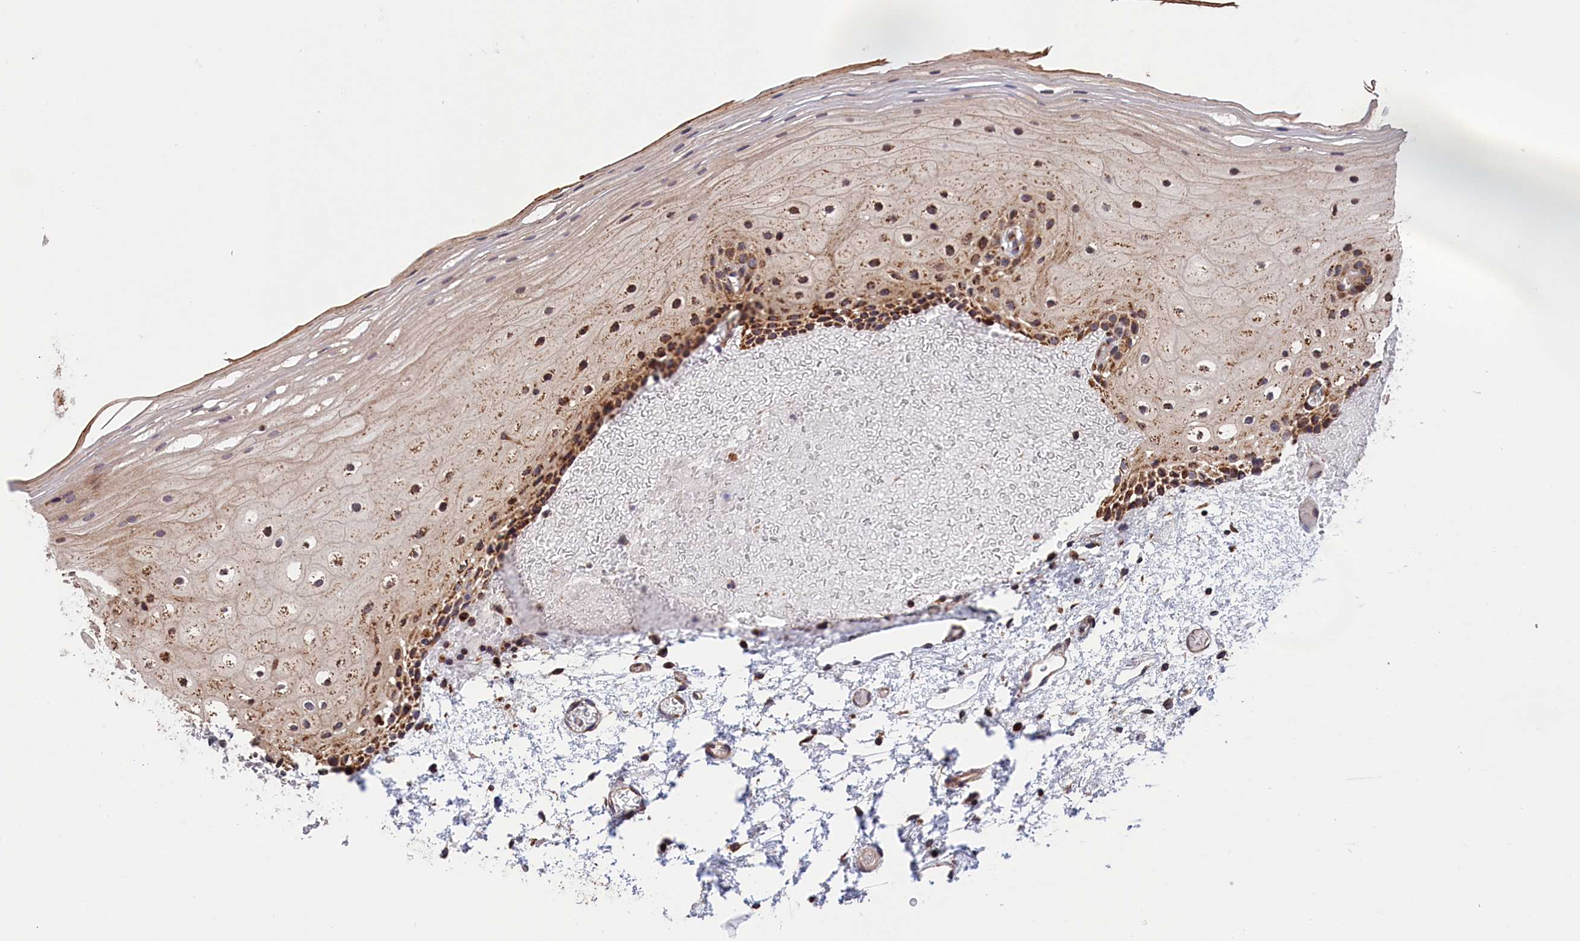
{"staining": {"intensity": "moderate", "quantity": "25%-75%", "location": "cytoplasmic/membranous"}, "tissue": "oral mucosa", "cell_type": "Squamous epithelial cells", "image_type": "normal", "snomed": [{"axis": "morphology", "description": "Normal tissue, NOS"}, {"axis": "topography", "description": "Oral tissue"}], "caption": "Moderate cytoplasmic/membranous staining is seen in approximately 25%-75% of squamous epithelial cells in benign oral mucosa. (IHC, brightfield microscopy, high magnification).", "gene": "TIMM44", "patient": {"sex": "female", "age": 70}}